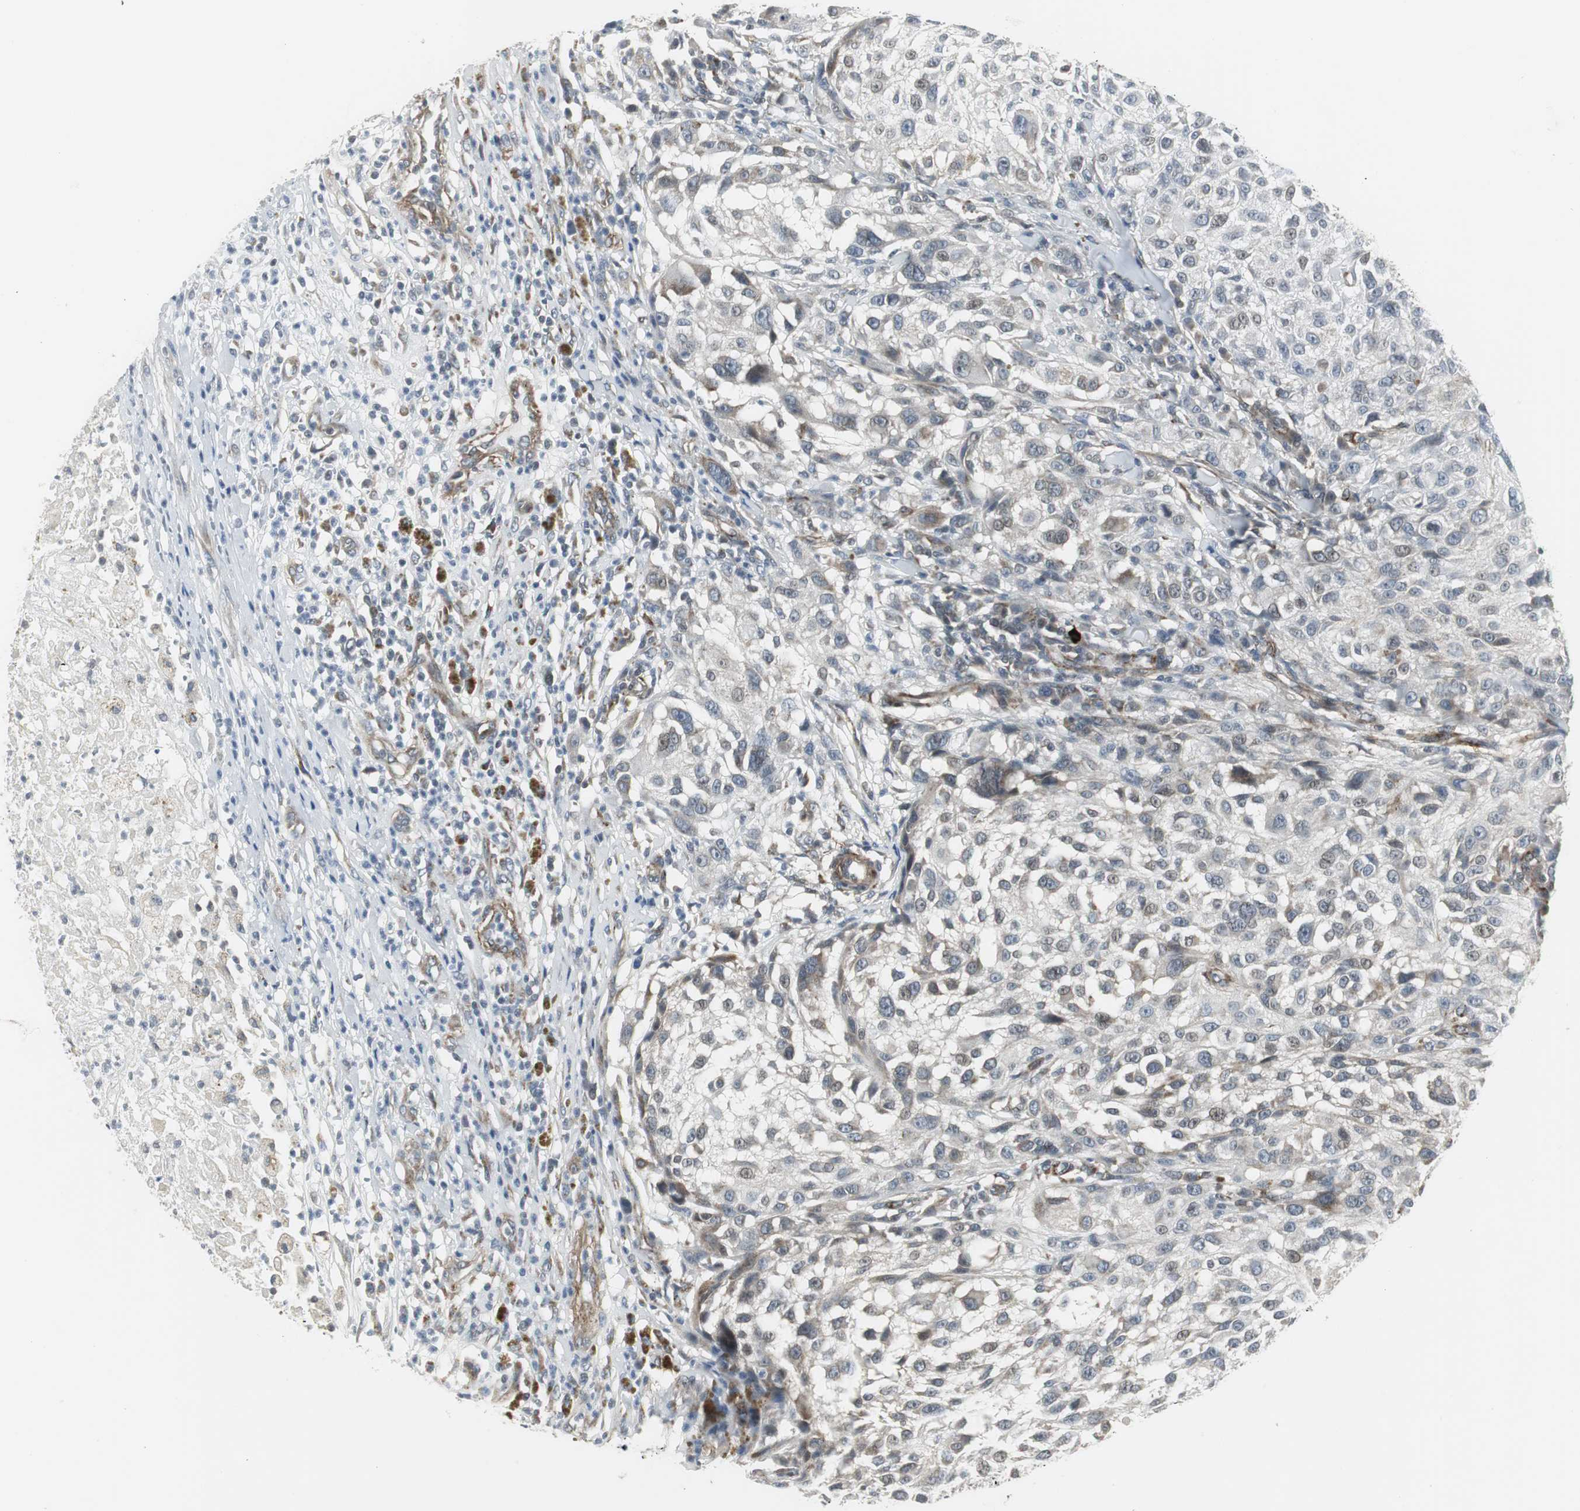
{"staining": {"intensity": "negative", "quantity": "none", "location": "none"}, "tissue": "melanoma", "cell_type": "Tumor cells", "image_type": "cancer", "snomed": [{"axis": "morphology", "description": "Necrosis, NOS"}, {"axis": "morphology", "description": "Malignant melanoma, NOS"}, {"axis": "topography", "description": "Skin"}], "caption": "Immunohistochemical staining of human melanoma demonstrates no significant positivity in tumor cells.", "gene": "SCYL3", "patient": {"sex": "female", "age": 87}}